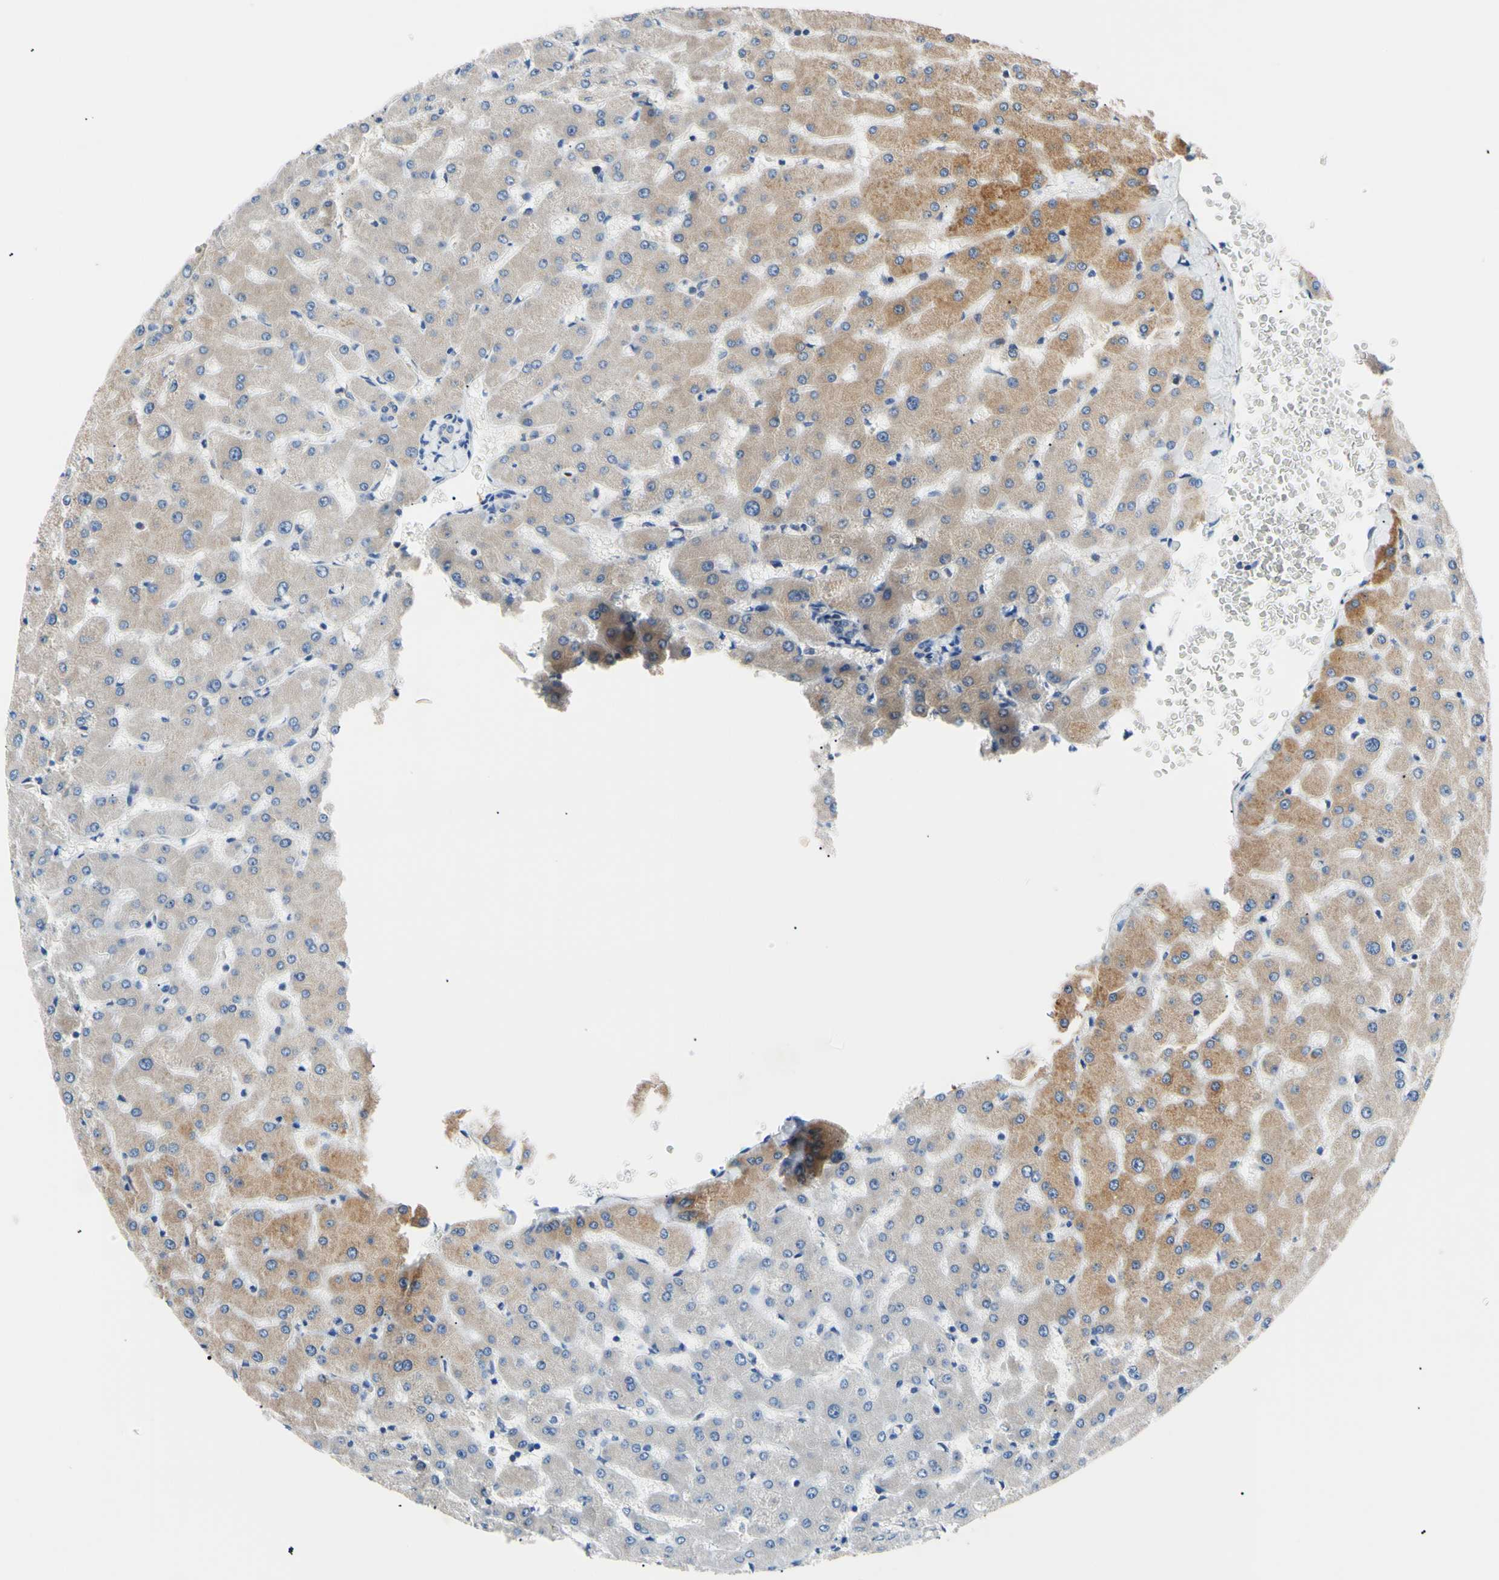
{"staining": {"intensity": "negative", "quantity": "none", "location": "none"}, "tissue": "liver", "cell_type": "Cholangiocytes", "image_type": "normal", "snomed": [{"axis": "morphology", "description": "Normal tissue, NOS"}, {"axis": "topography", "description": "Liver"}], "caption": "This is an immunohistochemistry (IHC) histopathology image of benign liver. There is no staining in cholangiocytes.", "gene": "PNKD", "patient": {"sex": "female", "age": 63}}